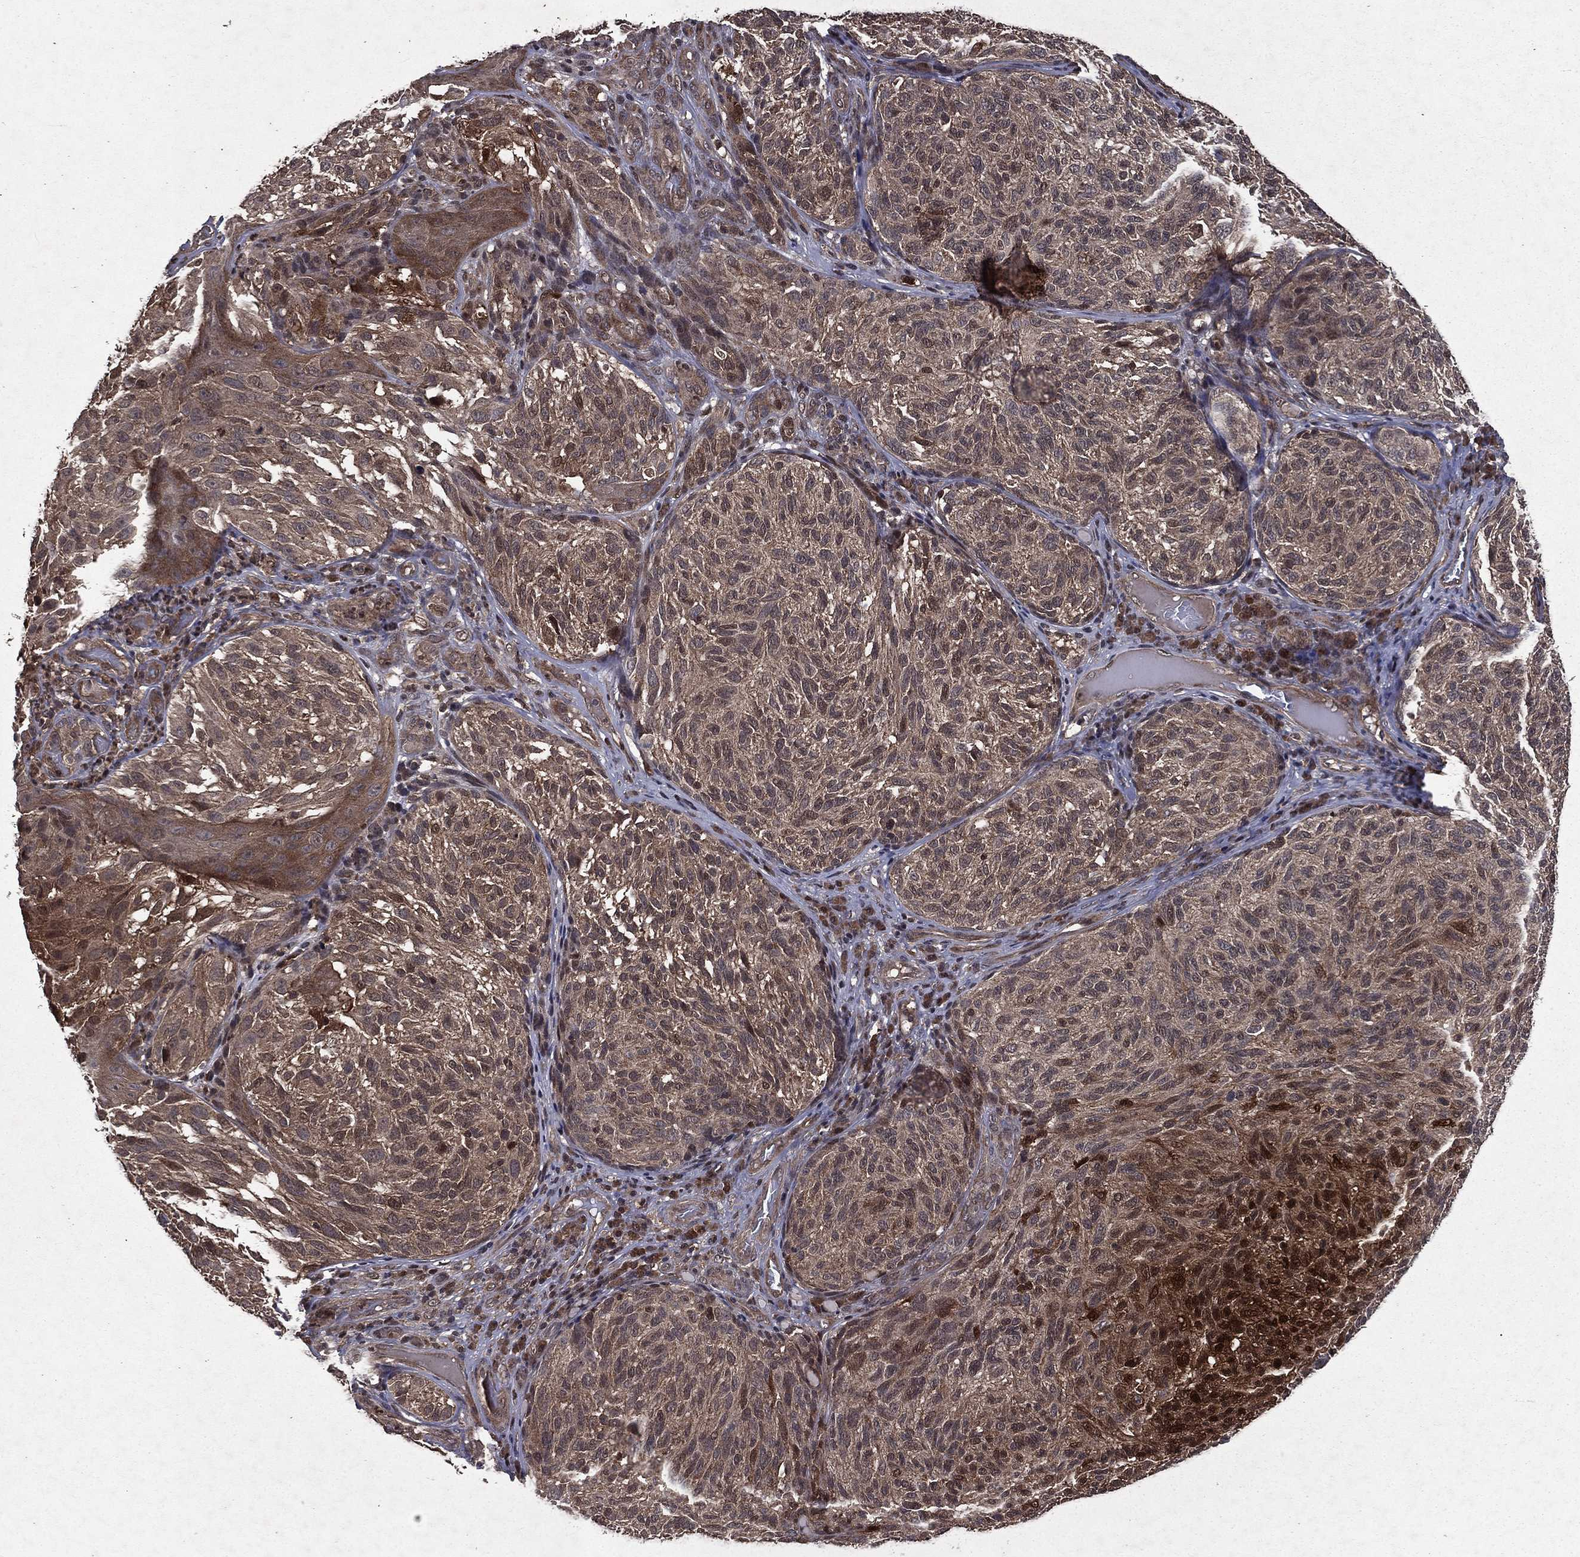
{"staining": {"intensity": "strong", "quantity": "<25%", "location": "cytoplasmic/membranous"}, "tissue": "melanoma", "cell_type": "Tumor cells", "image_type": "cancer", "snomed": [{"axis": "morphology", "description": "Malignant melanoma, NOS"}, {"axis": "topography", "description": "Skin"}], "caption": "Malignant melanoma was stained to show a protein in brown. There is medium levels of strong cytoplasmic/membranous positivity in approximately <25% of tumor cells.", "gene": "FGD1", "patient": {"sex": "female", "age": 73}}